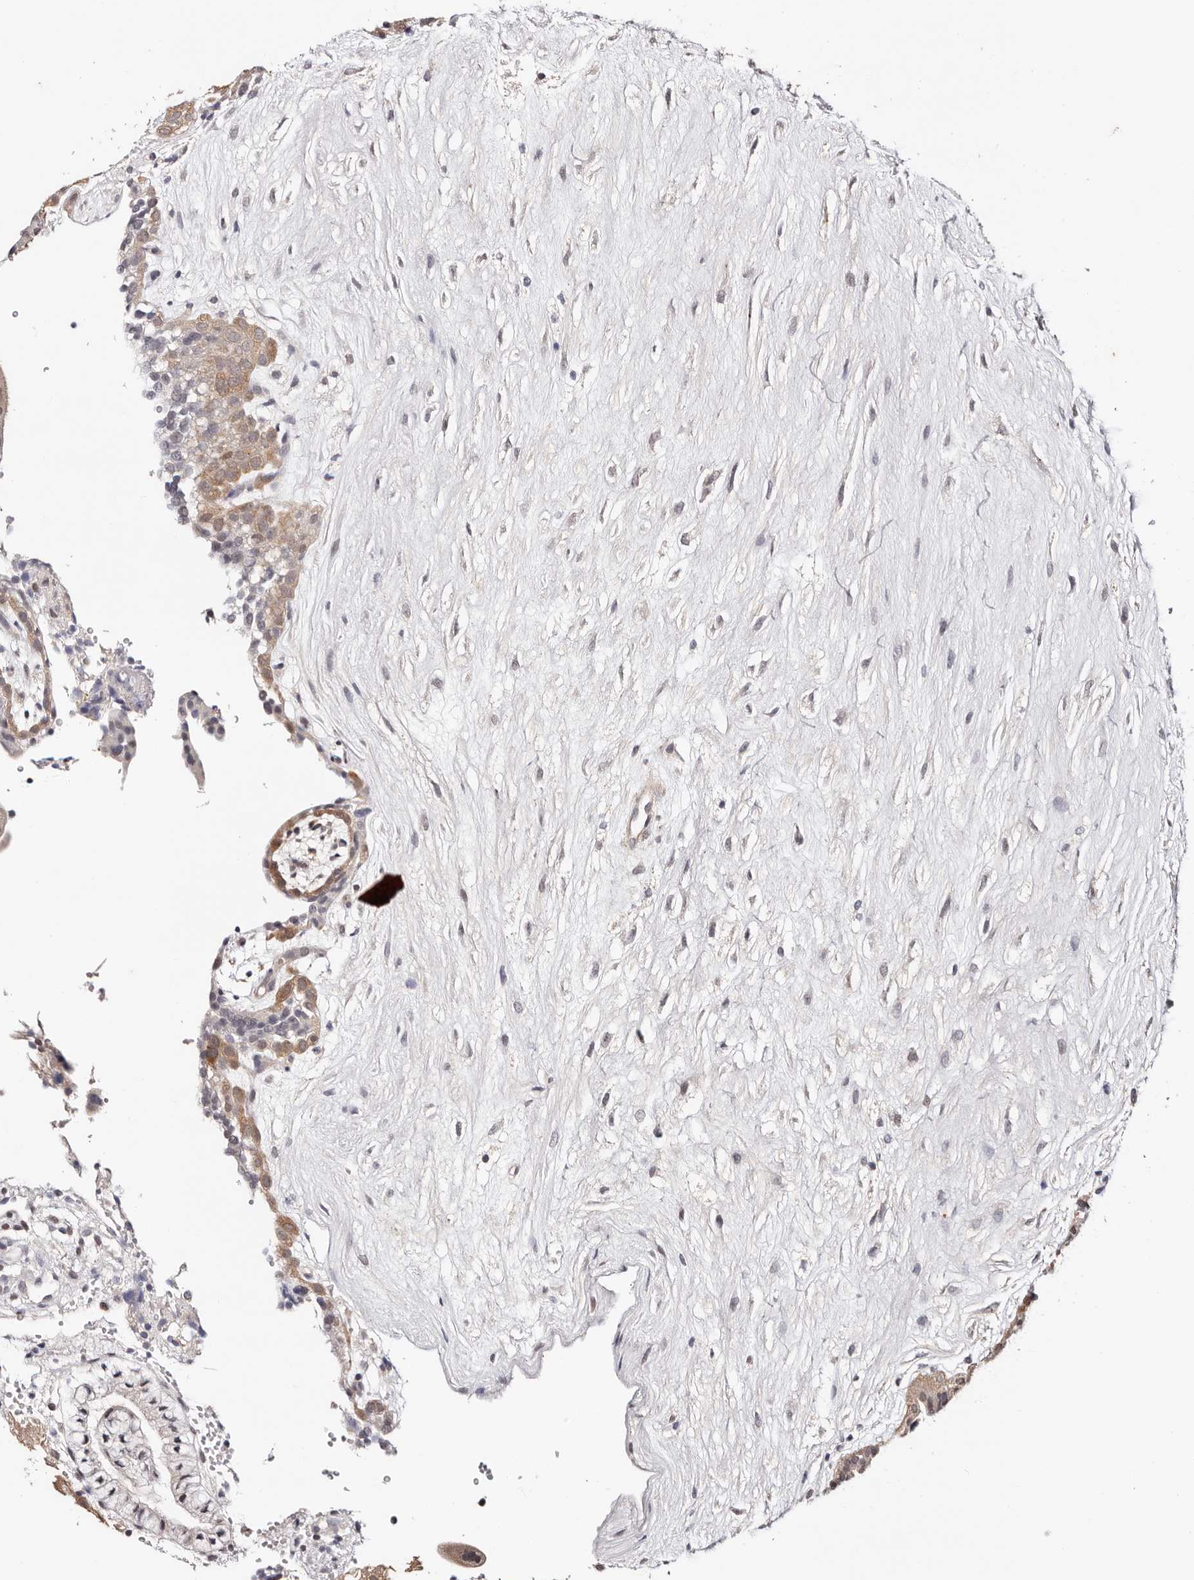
{"staining": {"intensity": "weak", "quantity": ">75%", "location": "cytoplasmic/membranous,nuclear"}, "tissue": "placenta", "cell_type": "Decidual cells", "image_type": "normal", "snomed": [{"axis": "morphology", "description": "Normal tissue, NOS"}, {"axis": "topography", "description": "Placenta"}], "caption": "Protein expression analysis of benign human placenta reveals weak cytoplasmic/membranous,nuclear expression in about >75% of decidual cells.", "gene": "TYW3", "patient": {"sex": "female", "age": 18}}